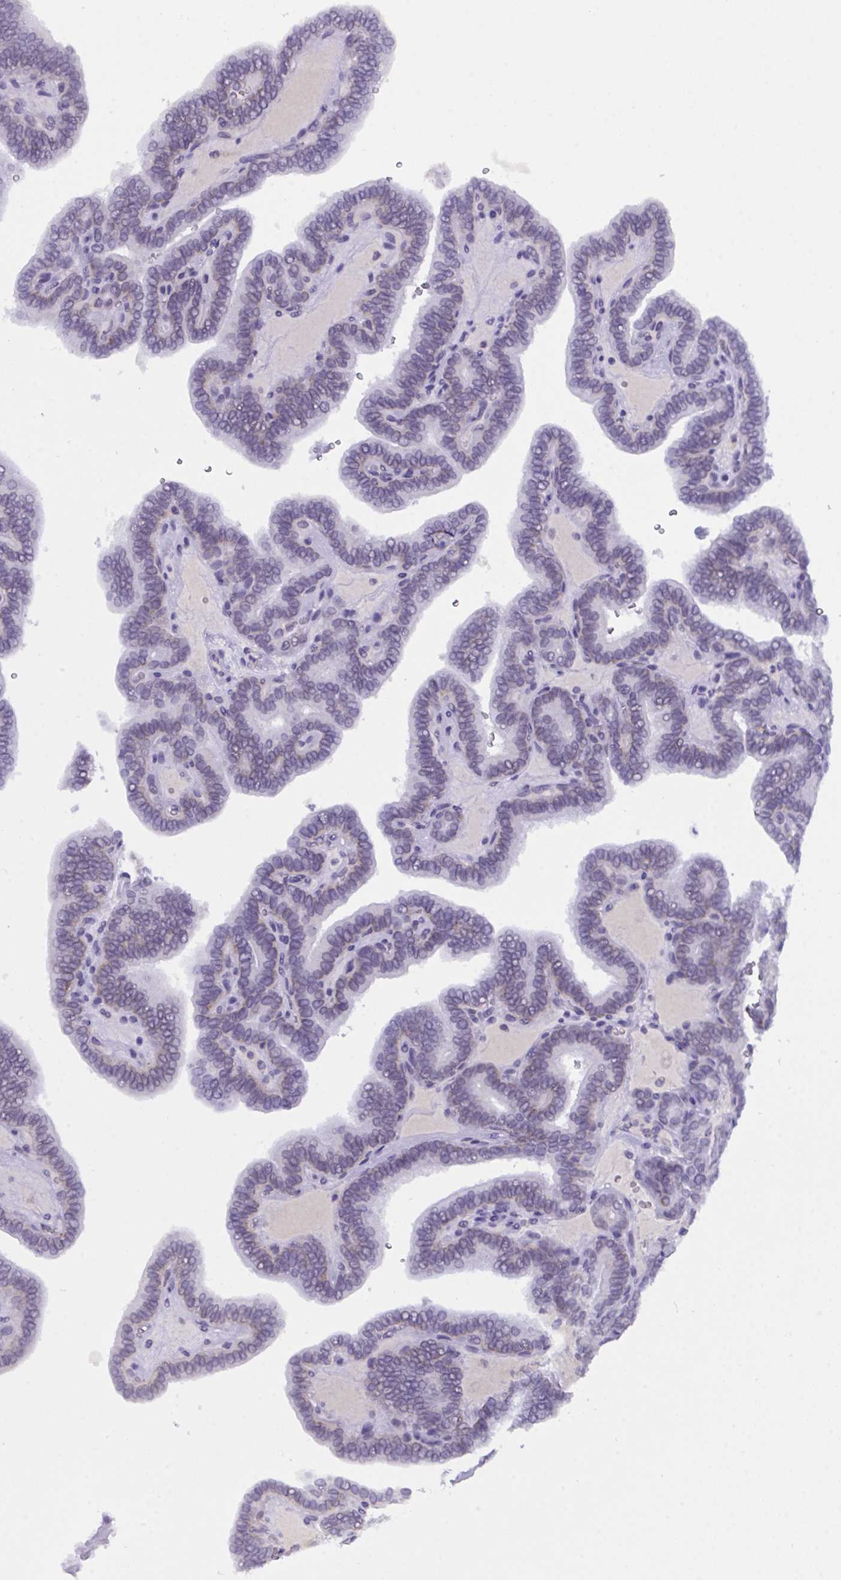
{"staining": {"intensity": "negative", "quantity": "none", "location": "none"}, "tissue": "thyroid cancer", "cell_type": "Tumor cells", "image_type": "cancer", "snomed": [{"axis": "morphology", "description": "Papillary adenocarcinoma, NOS"}, {"axis": "topography", "description": "Thyroid gland"}], "caption": "Tumor cells show no significant expression in thyroid cancer.", "gene": "SERPINB13", "patient": {"sex": "female", "age": 21}}